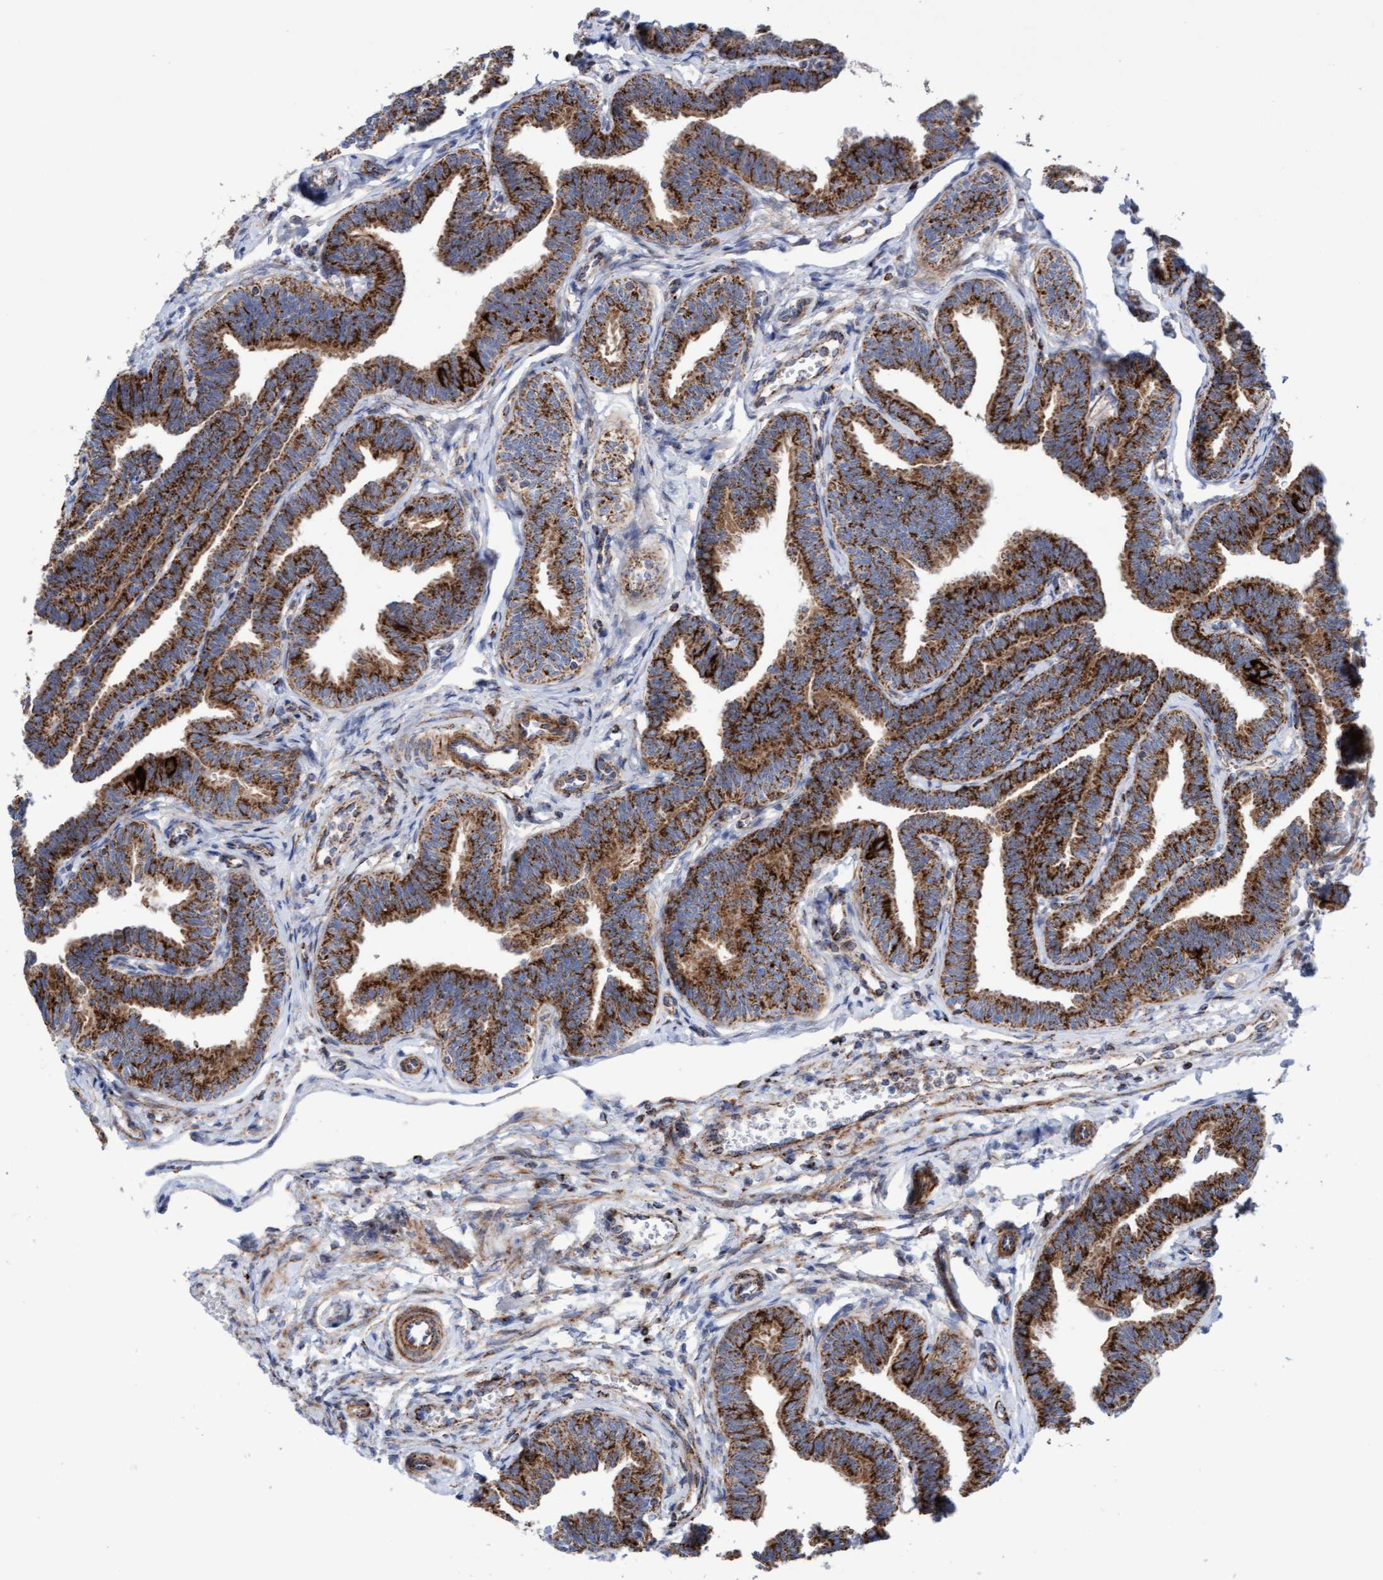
{"staining": {"intensity": "strong", "quantity": ">75%", "location": "cytoplasmic/membranous"}, "tissue": "fallopian tube", "cell_type": "Glandular cells", "image_type": "normal", "snomed": [{"axis": "morphology", "description": "Normal tissue, NOS"}, {"axis": "topography", "description": "Fallopian tube"}, {"axis": "topography", "description": "Ovary"}], "caption": "Fallopian tube stained for a protein displays strong cytoplasmic/membranous positivity in glandular cells.", "gene": "GGTA1", "patient": {"sex": "female", "age": 23}}